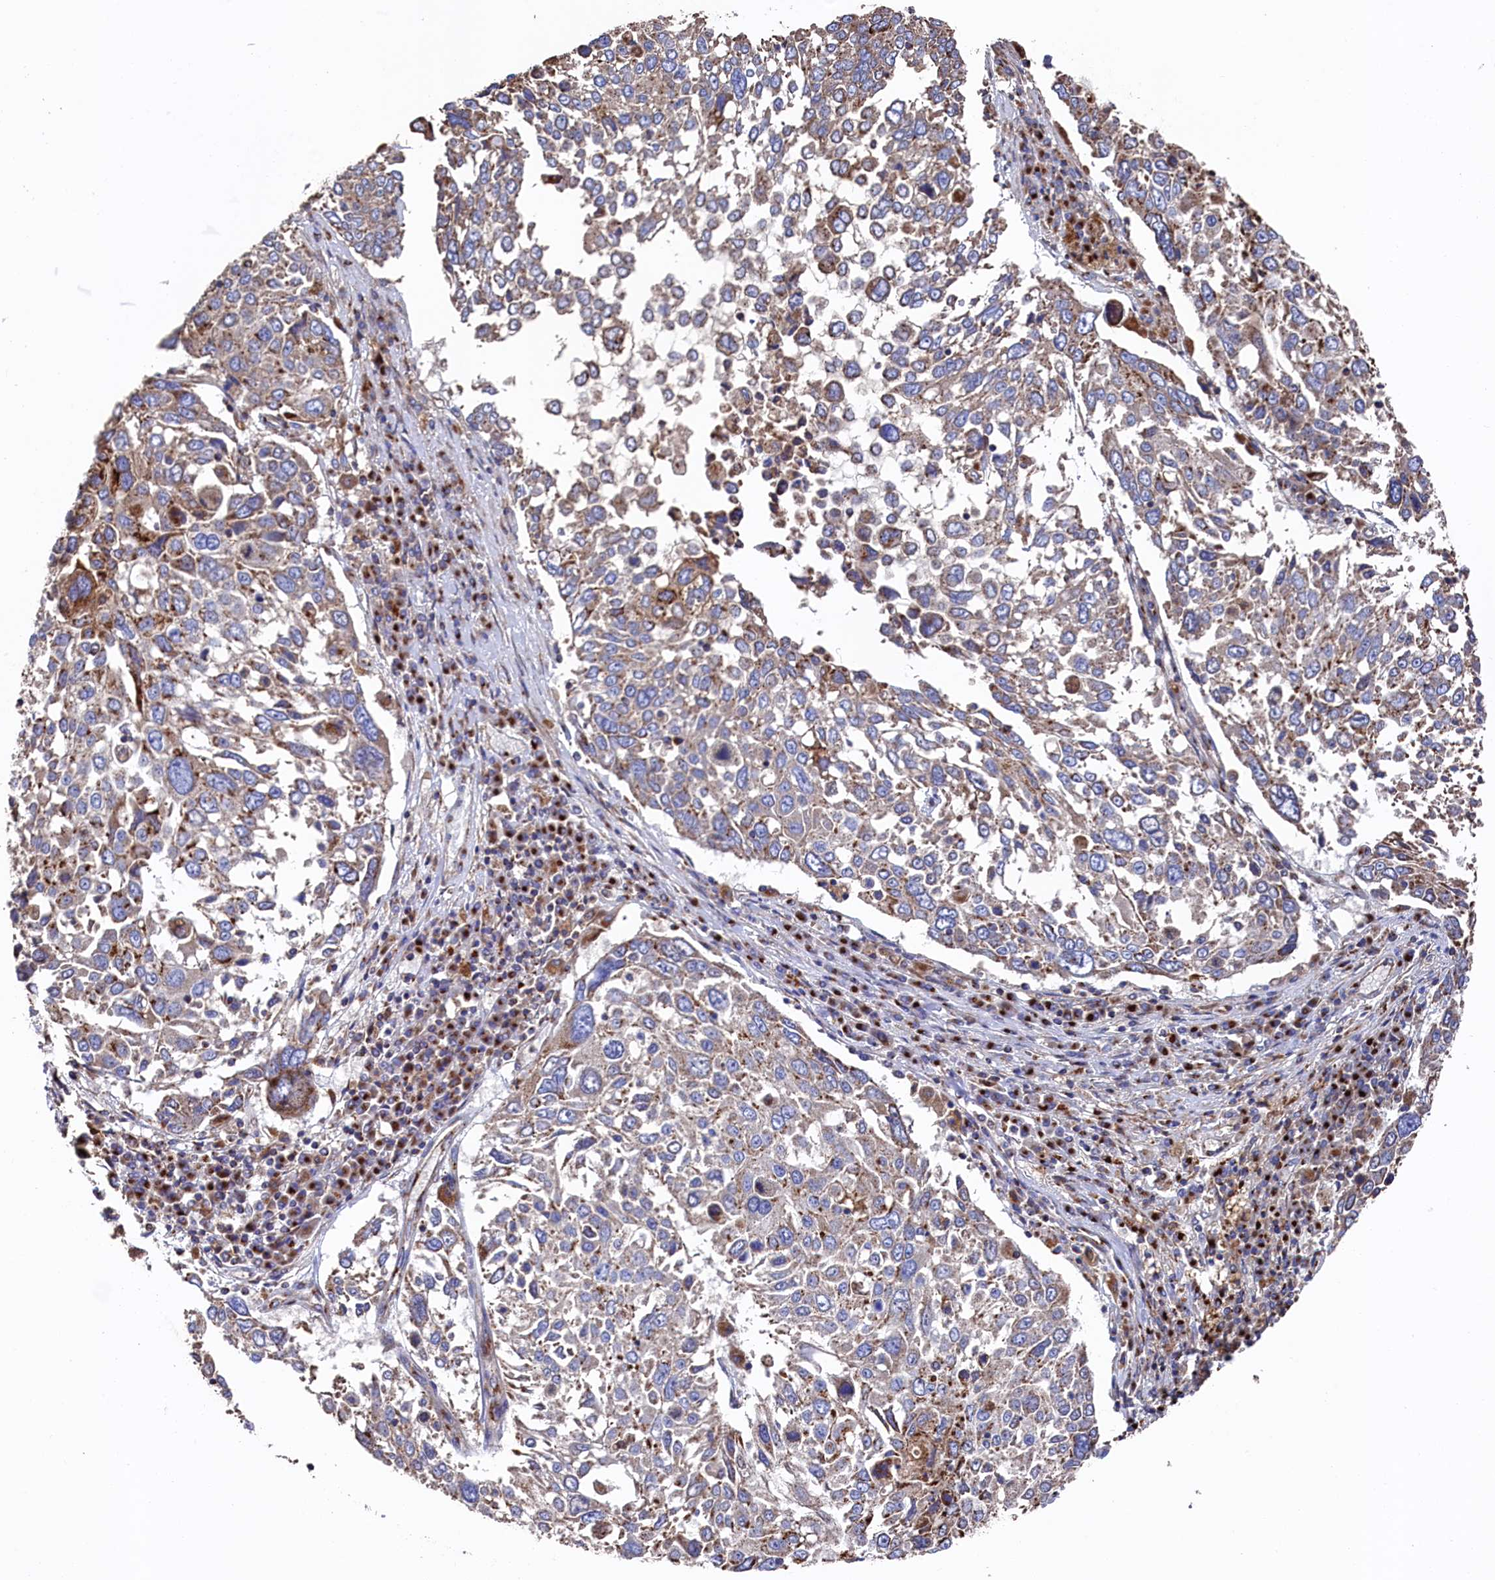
{"staining": {"intensity": "moderate", "quantity": "<25%", "location": "cytoplasmic/membranous"}, "tissue": "lung cancer", "cell_type": "Tumor cells", "image_type": "cancer", "snomed": [{"axis": "morphology", "description": "Squamous cell carcinoma, NOS"}, {"axis": "topography", "description": "Lung"}], "caption": "The photomicrograph displays a brown stain indicating the presence of a protein in the cytoplasmic/membranous of tumor cells in lung cancer (squamous cell carcinoma).", "gene": "PRRC1", "patient": {"sex": "male", "age": 65}}